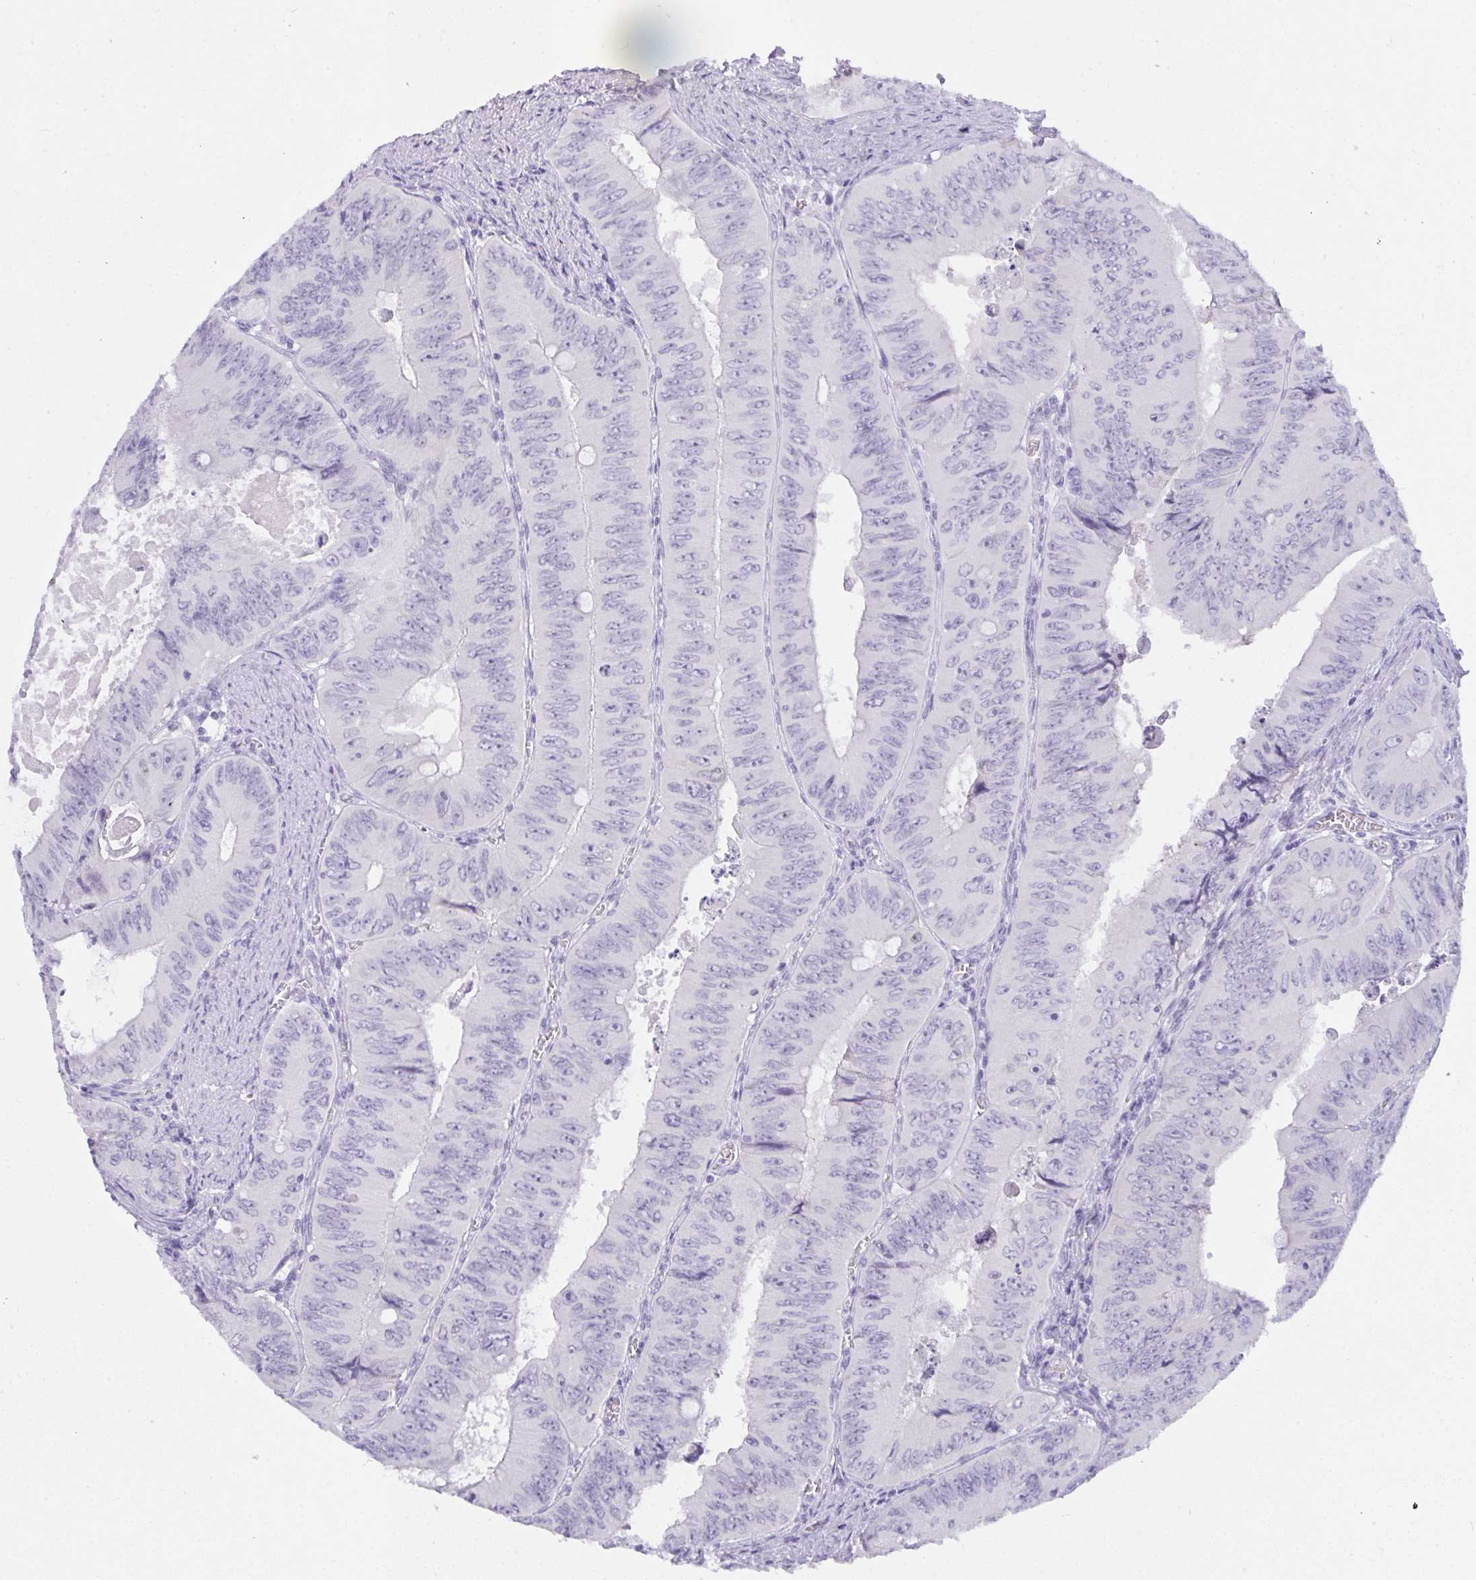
{"staining": {"intensity": "negative", "quantity": "none", "location": "none"}, "tissue": "colorectal cancer", "cell_type": "Tumor cells", "image_type": "cancer", "snomed": [{"axis": "morphology", "description": "Adenocarcinoma, NOS"}, {"axis": "topography", "description": "Colon"}], "caption": "Tumor cells show no significant expression in colorectal cancer.", "gene": "PRDM9", "patient": {"sex": "female", "age": 84}}